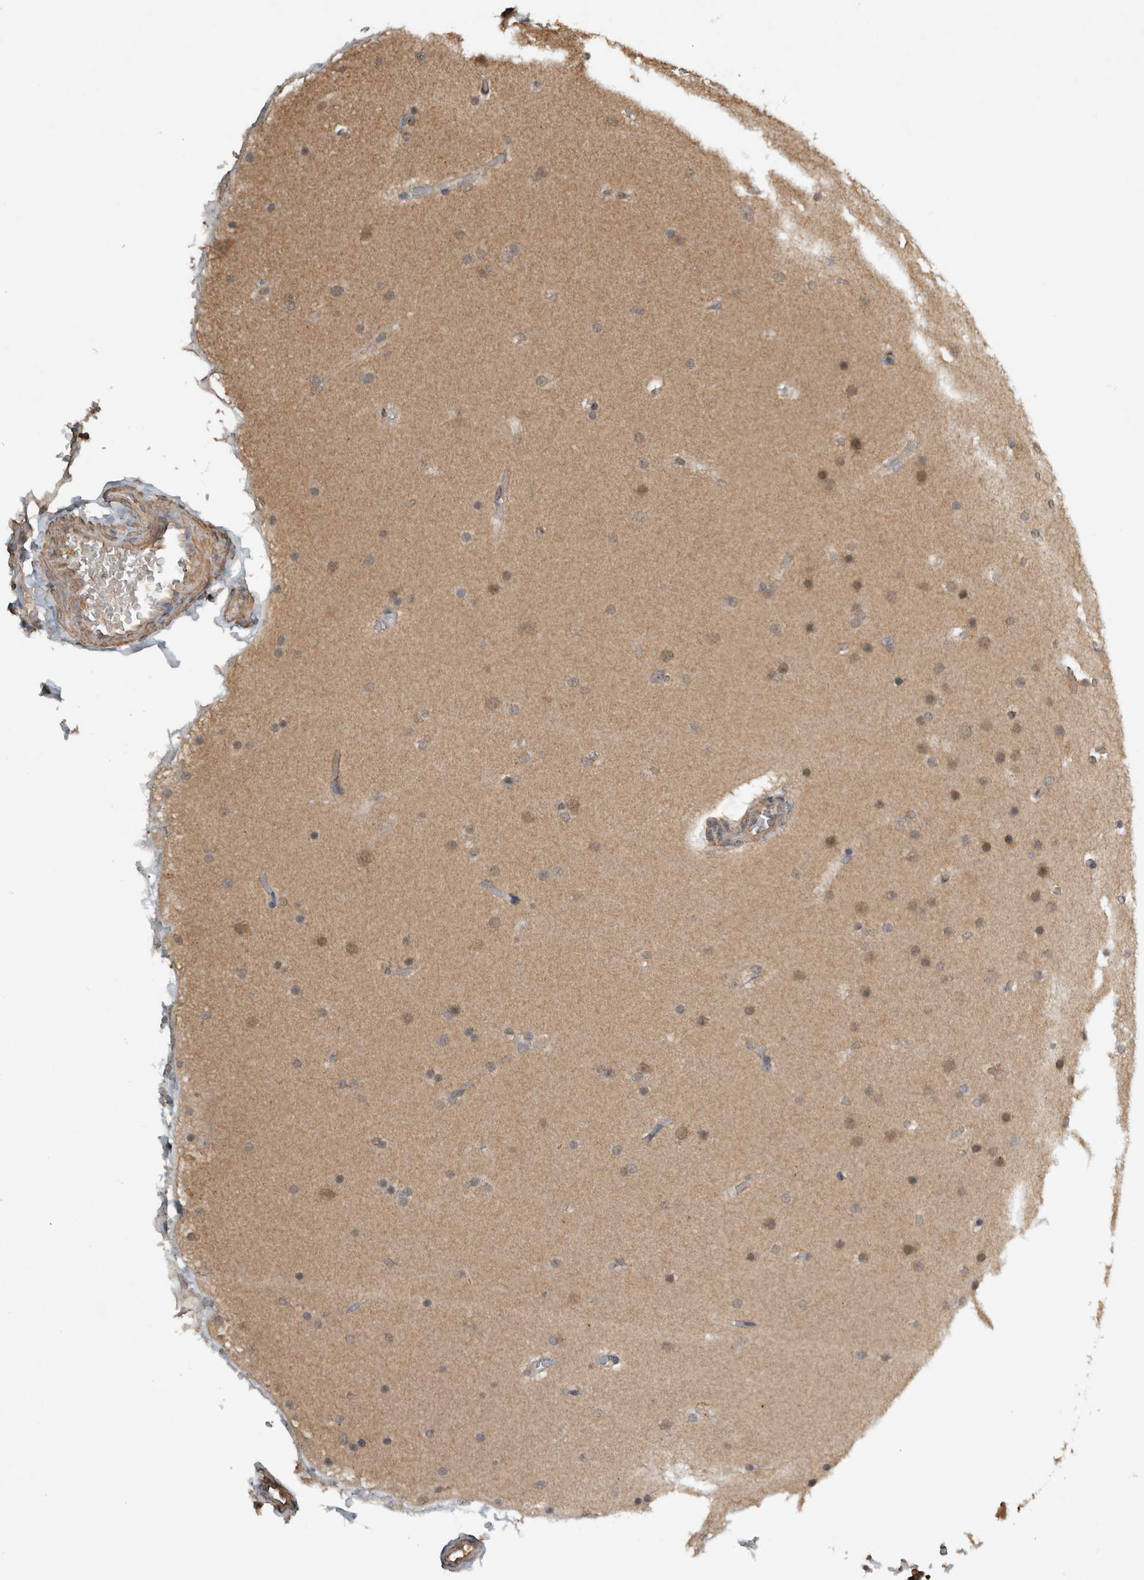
{"staining": {"intensity": "moderate", "quantity": "25%-75%", "location": "cytoplasmic/membranous,nuclear"}, "tissue": "glioma", "cell_type": "Tumor cells", "image_type": "cancer", "snomed": [{"axis": "morphology", "description": "Glioma, malignant, High grade"}, {"axis": "topography", "description": "Cerebral cortex"}], "caption": "A high-resolution photomicrograph shows immunohistochemistry staining of high-grade glioma (malignant), which demonstrates moderate cytoplasmic/membranous and nuclear positivity in approximately 25%-75% of tumor cells. The staining was performed using DAB to visualize the protein expression in brown, while the nuclei were stained in blue with hematoxylin (Magnification: 20x).", "gene": "ARHGEF12", "patient": {"sex": "female", "age": 36}}